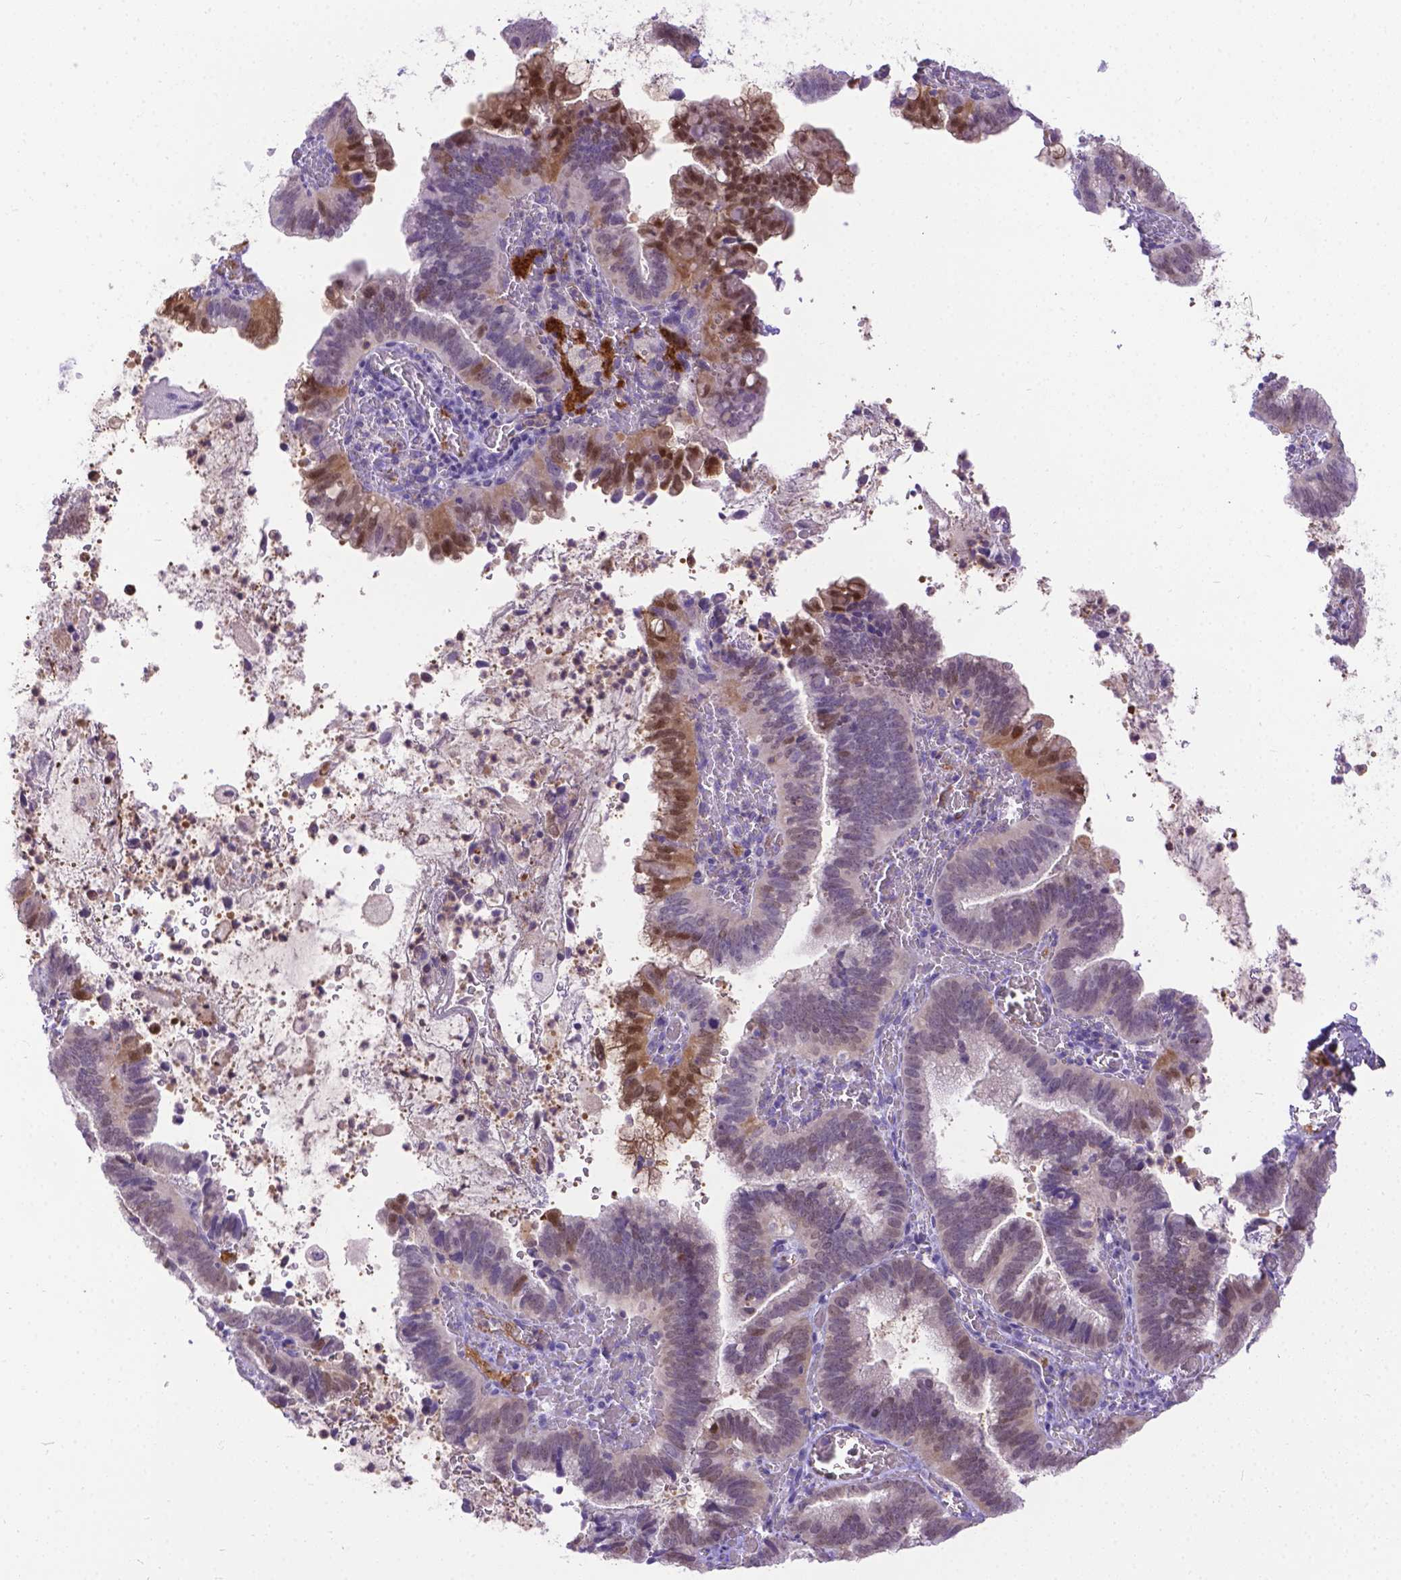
{"staining": {"intensity": "moderate", "quantity": "<25%", "location": "nuclear"}, "tissue": "cervical cancer", "cell_type": "Tumor cells", "image_type": "cancer", "snomed": [{"axis": "morphology", "description": "Adenocarcinoma, NOS"}, {"axis": "topography", "description": "Cervix"}], "caption": "This histopathology image displays cervical cancer stained with immunohistochemistry (IHC) to label a protein in brown. The nuclear of tumor cells show moderate positivity for the protein. Nuclei are counter-stained blue.", "gene": "TMEM169", "patient": {"sex": "female", "age": 61}}